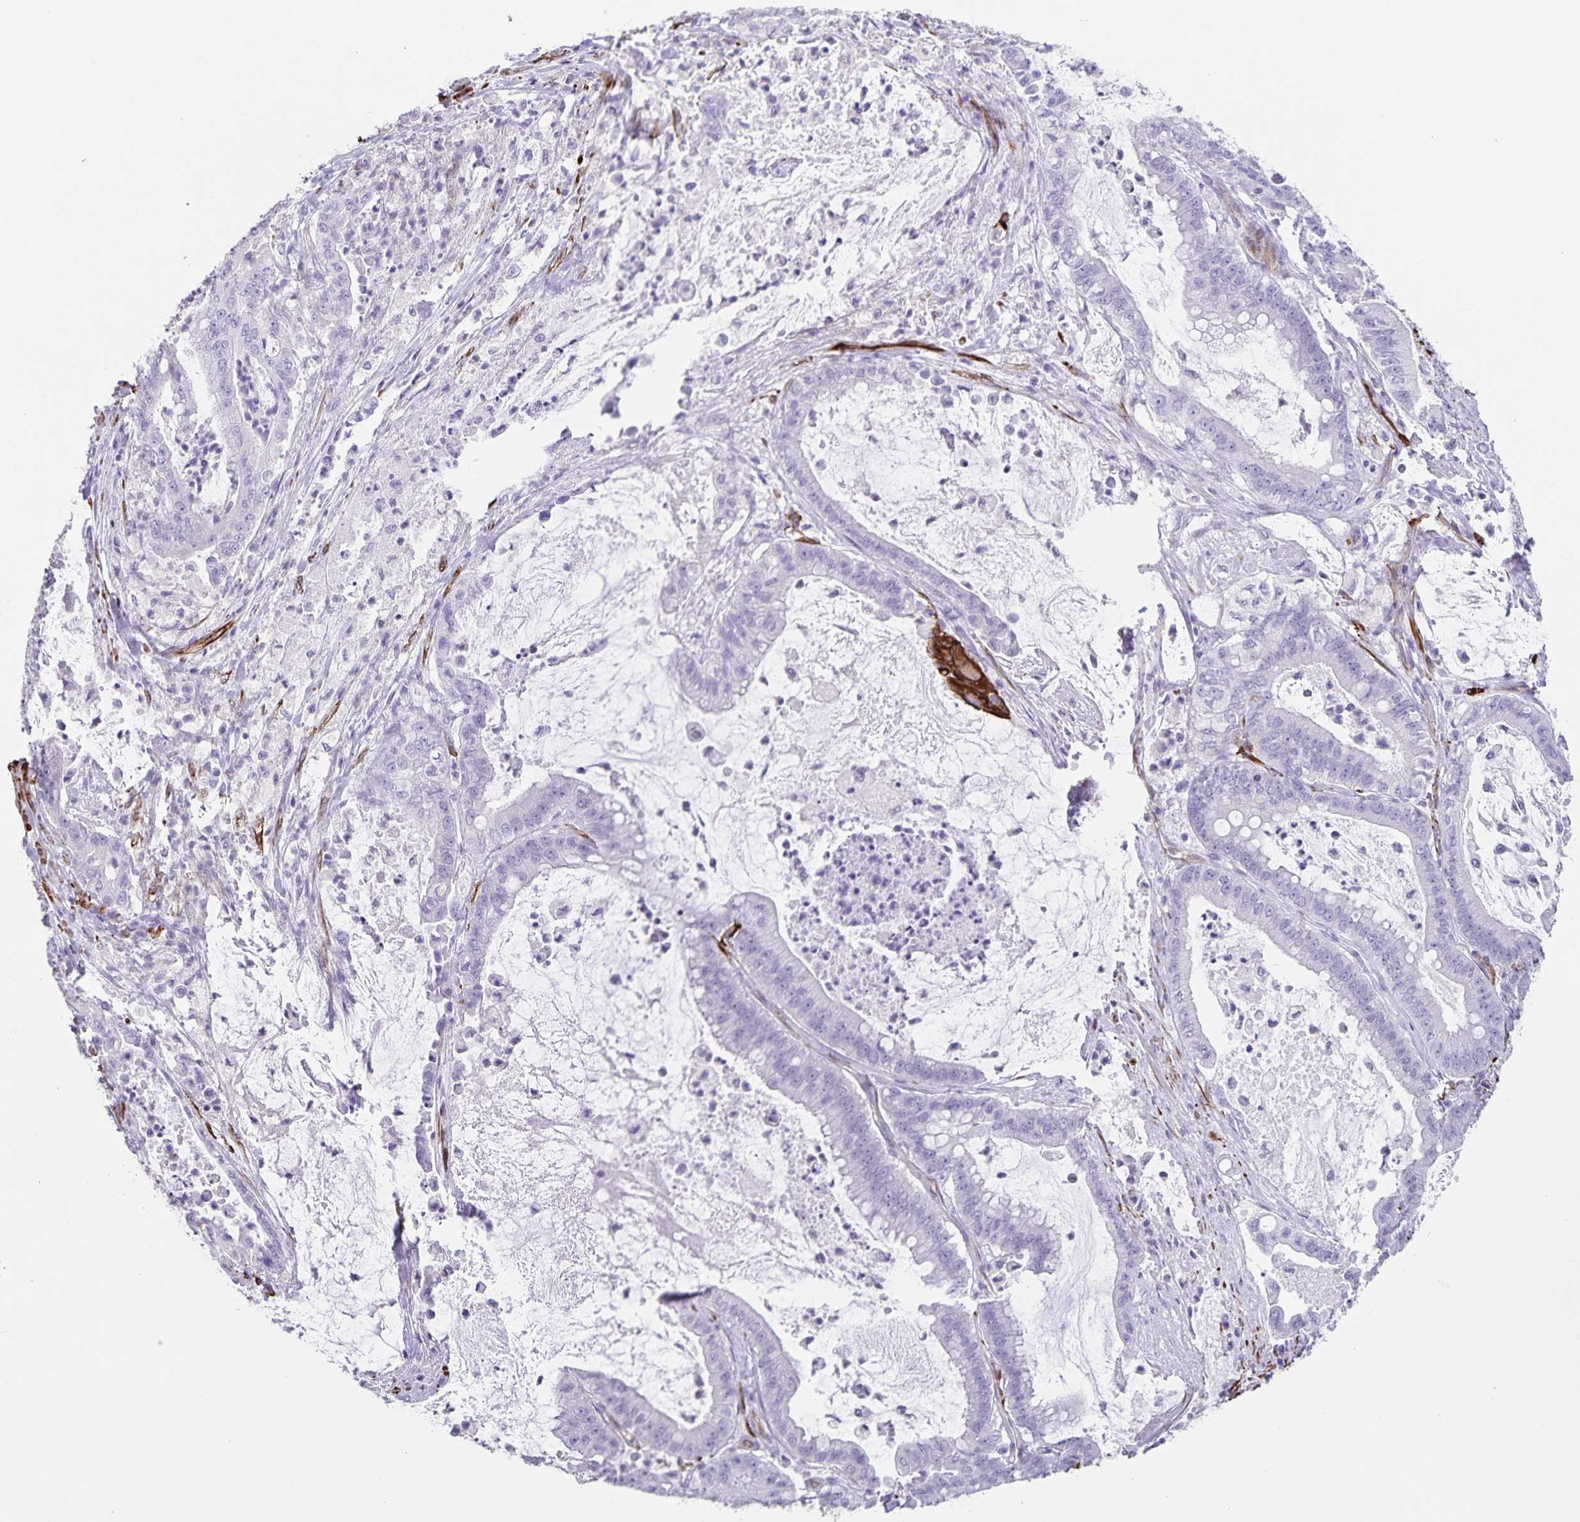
{"staining": {"intensity": "negative", "quantity": "none", "location": "none"}, "tissue": "pancreatic cancer", "cell_type": "Tumor cells", "image_type": "cancer", "snomed": [{"axis": "morphology", "description": "Adenocarcinoma, NOS"}, {"axis": "topography", "description": "Pancreas"}], "caption": "Protein analysis of pancreatic cancer (adenocarcinoma) displays no significant positivity in tumor cells.", "gene": "SYNM", "patient": {"sex": "male", "age": 71}}